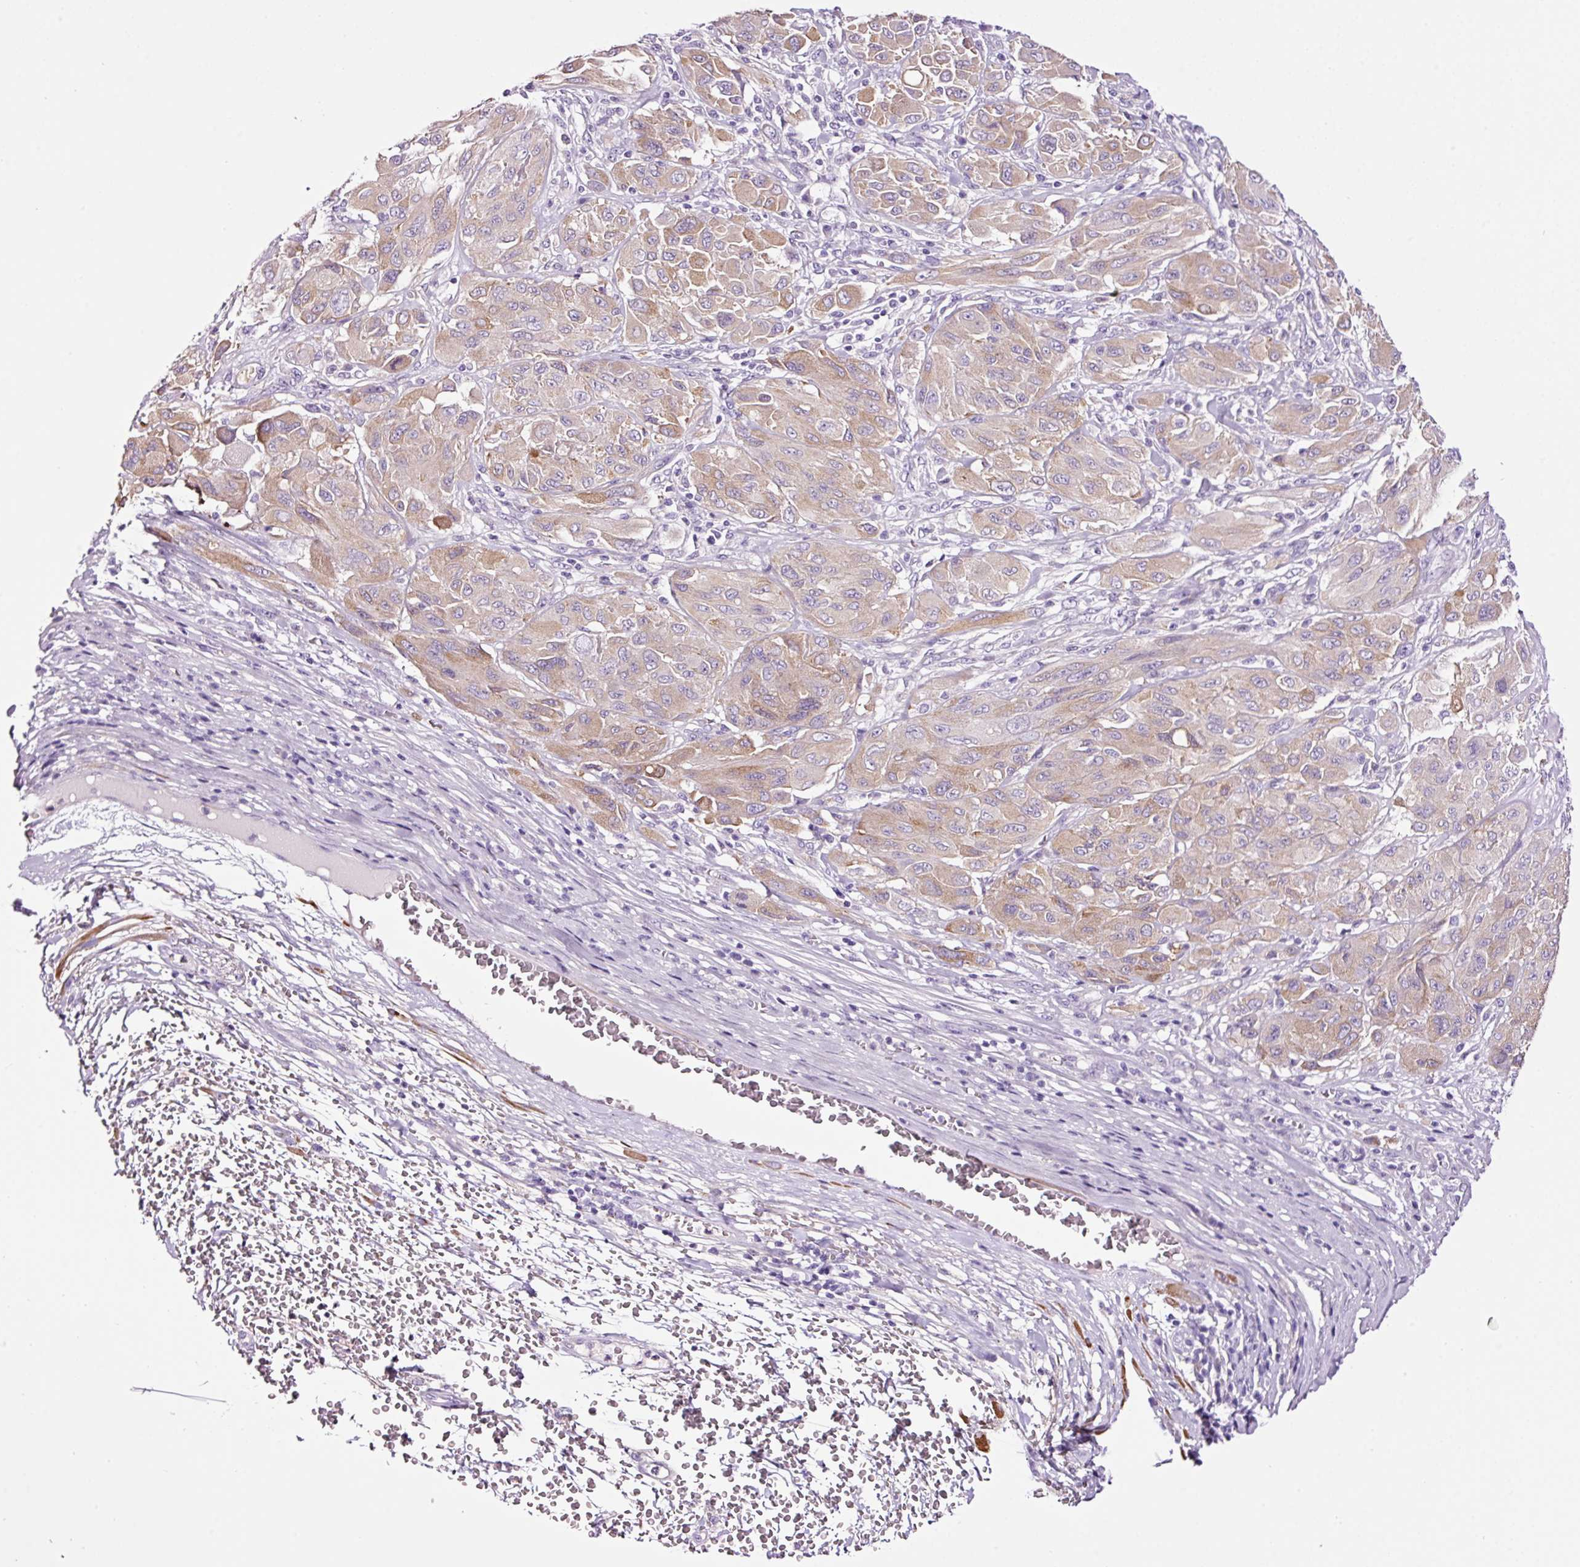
{"staining": {"intensity": "weak", "quantity": ">75%", "location": "cytoplasmic/membranous"}, "tissue": "melanoma", "cell_type": "Tumor cells", "image_type": "cancer", "snomed": [{"axis": "morphology", "description": "Malignant melanoma, NOS"}, {"axis": "topography", "description": "Skin"}], "caption": "High-power microscopy captured an IHC micrograph of melanoma, revealing weak cytoplasmic/membranous positivity in approximately >75% of tumor cells.", "gene": "PAM", "patient": {"sex": "female", "age": 91}}